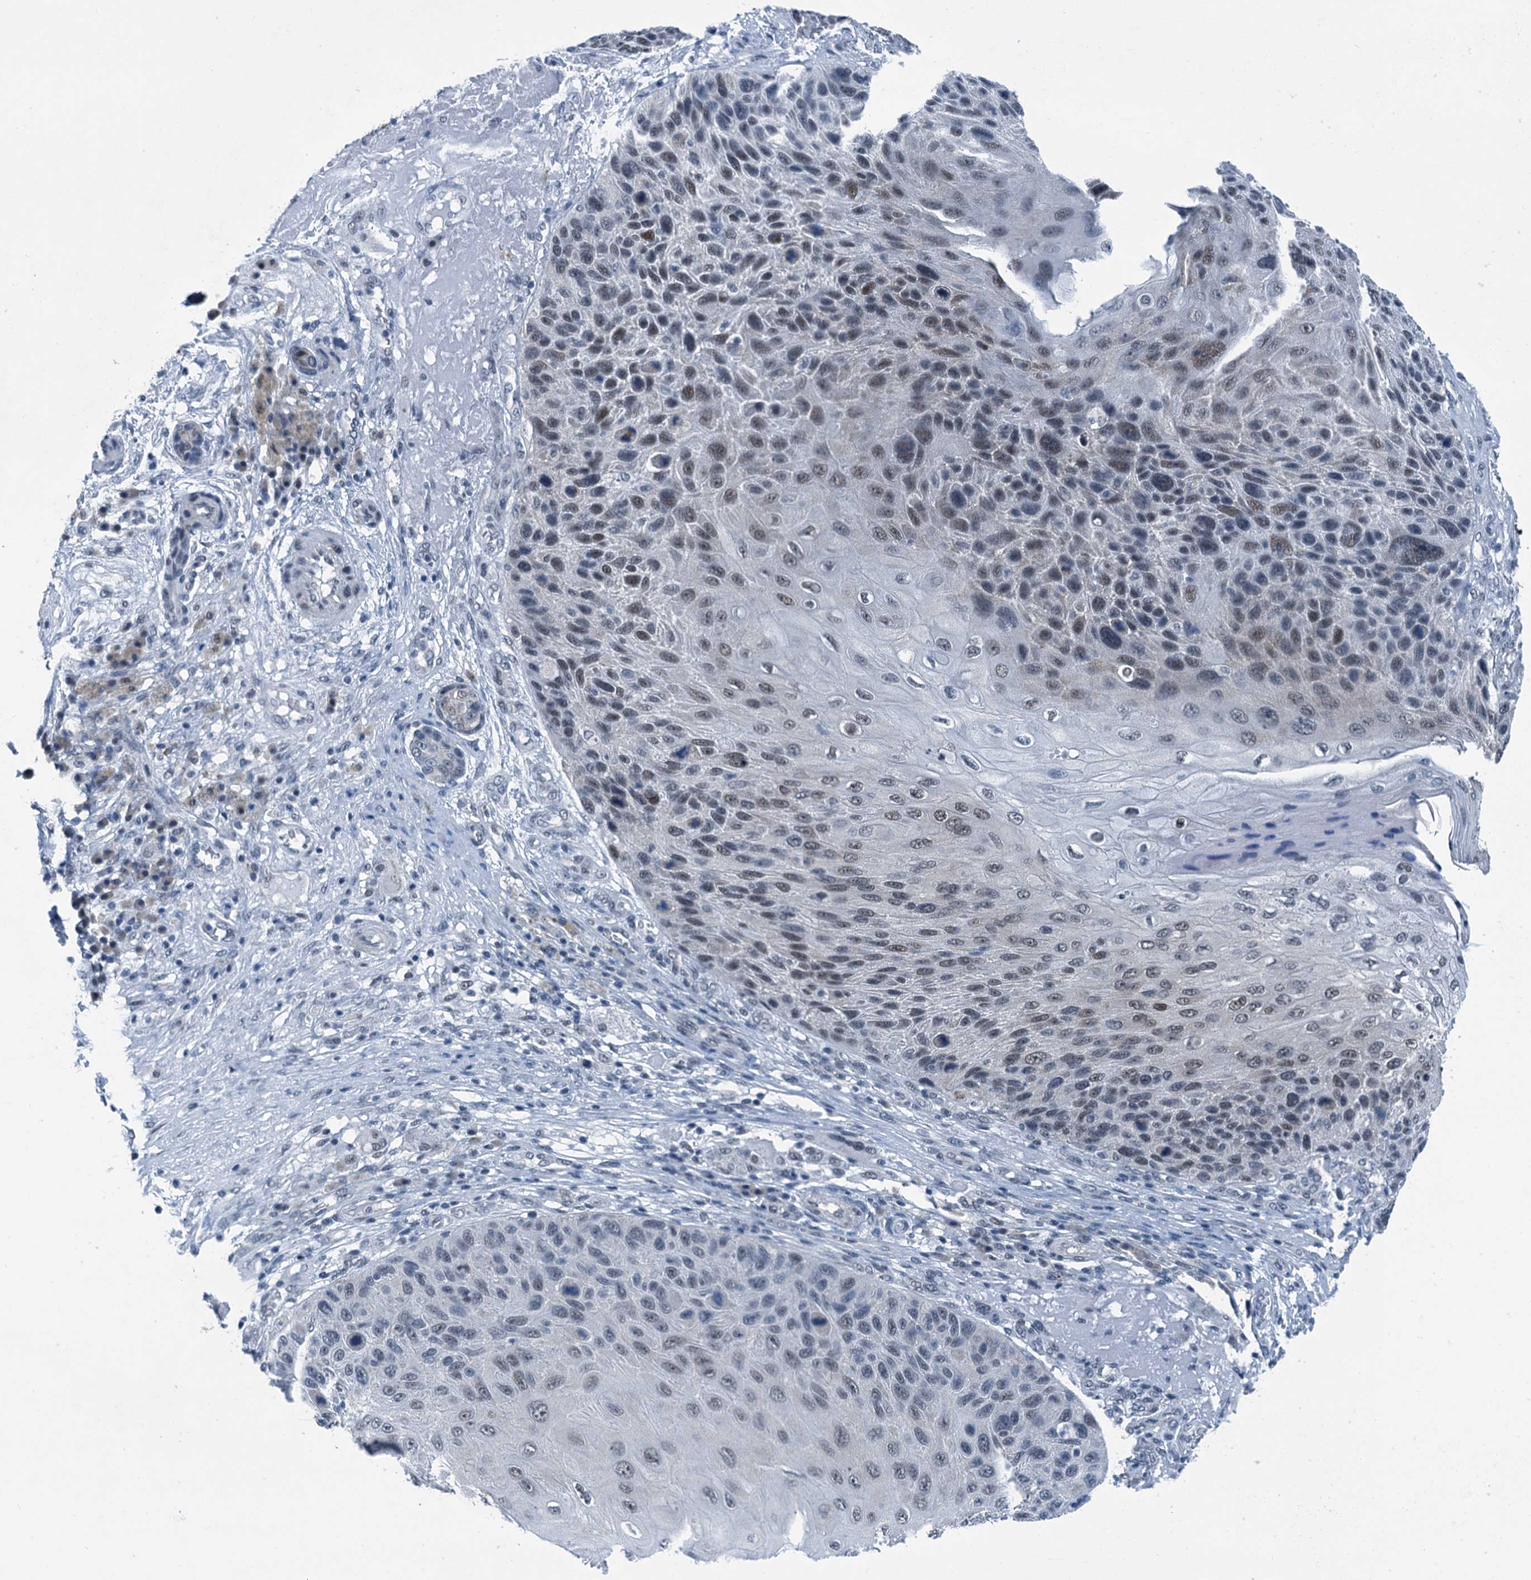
{"staining": {"intensity": "moderate", "quantity": "<25%", "location": "nuclear"}, "tissue": "skin cancer", "cell_type": "Tumor cells", "image_type": "cancer", "snomed": [{"axis": "morphology", "description": "Squamous cell carcinoma, NOS"}, {"axis": "topography", "description": "Skin"}], "caption": "Brown immunohistochemical staining in skin cancer displays moderate nuclear expression in approximately <25% of tumor cells.", "gene": "TRPT1", "patient": {"sex": "female", "age": 88}}